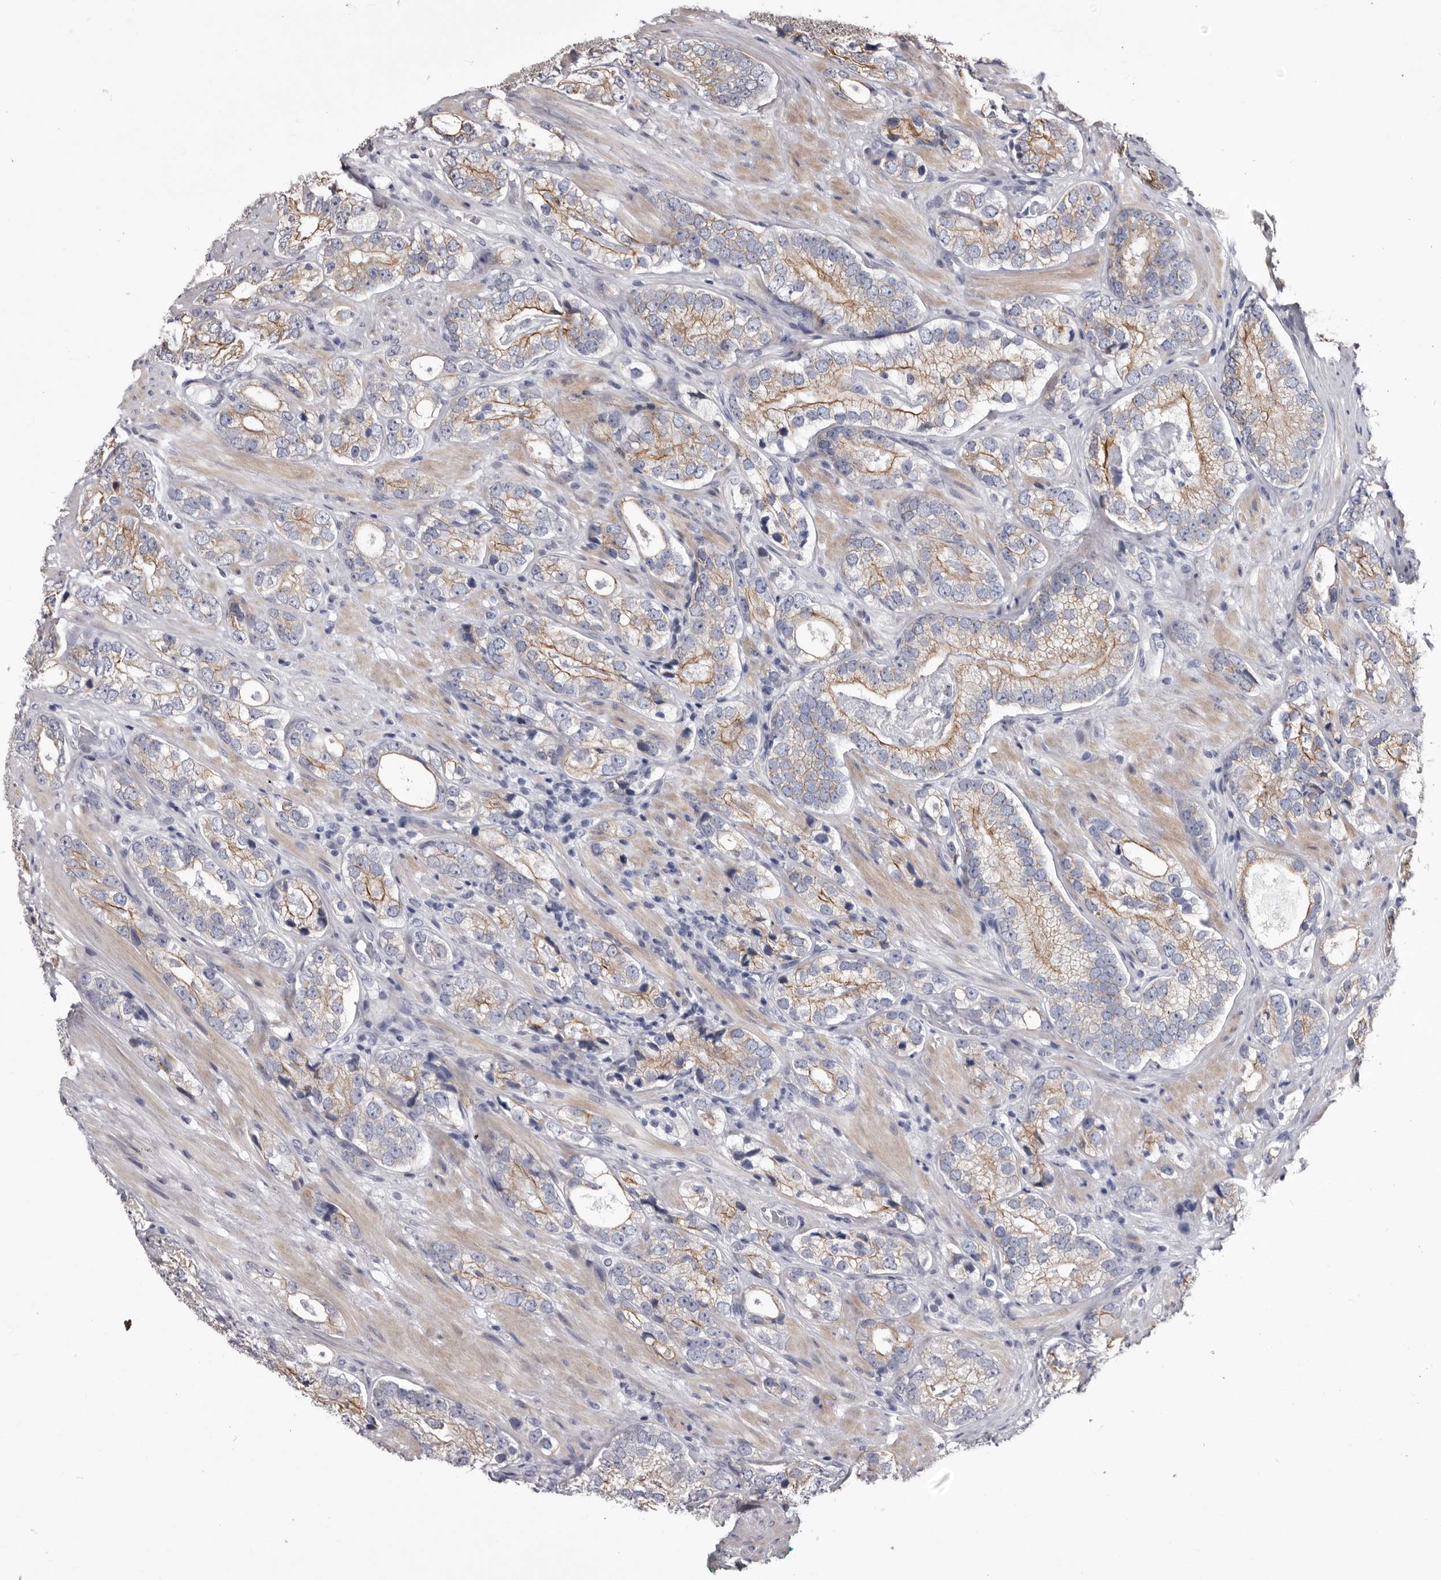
{"staining": {"intensity": "moderate", "quantity": "<25%", "location": "cytoplasmic/membranous"}, "tissue": "prostate cancer", "cell_type": "Tumor cells", "image_type": "cancer", "snomed": [{"axis": "morphology", "description": "Adenocarcinoma, High grade"}, {"axis": "topography", "description": "Prostate"}], "caption": "Human prostate adenocarcinoma (high-grade) stained for a protein (brown) displays moderate cytoplasmic/membranous positive expression in approximately <25% of tumor cells.", "gene": "LPAR6", "patient": {"sex": "male", "age": 56}}